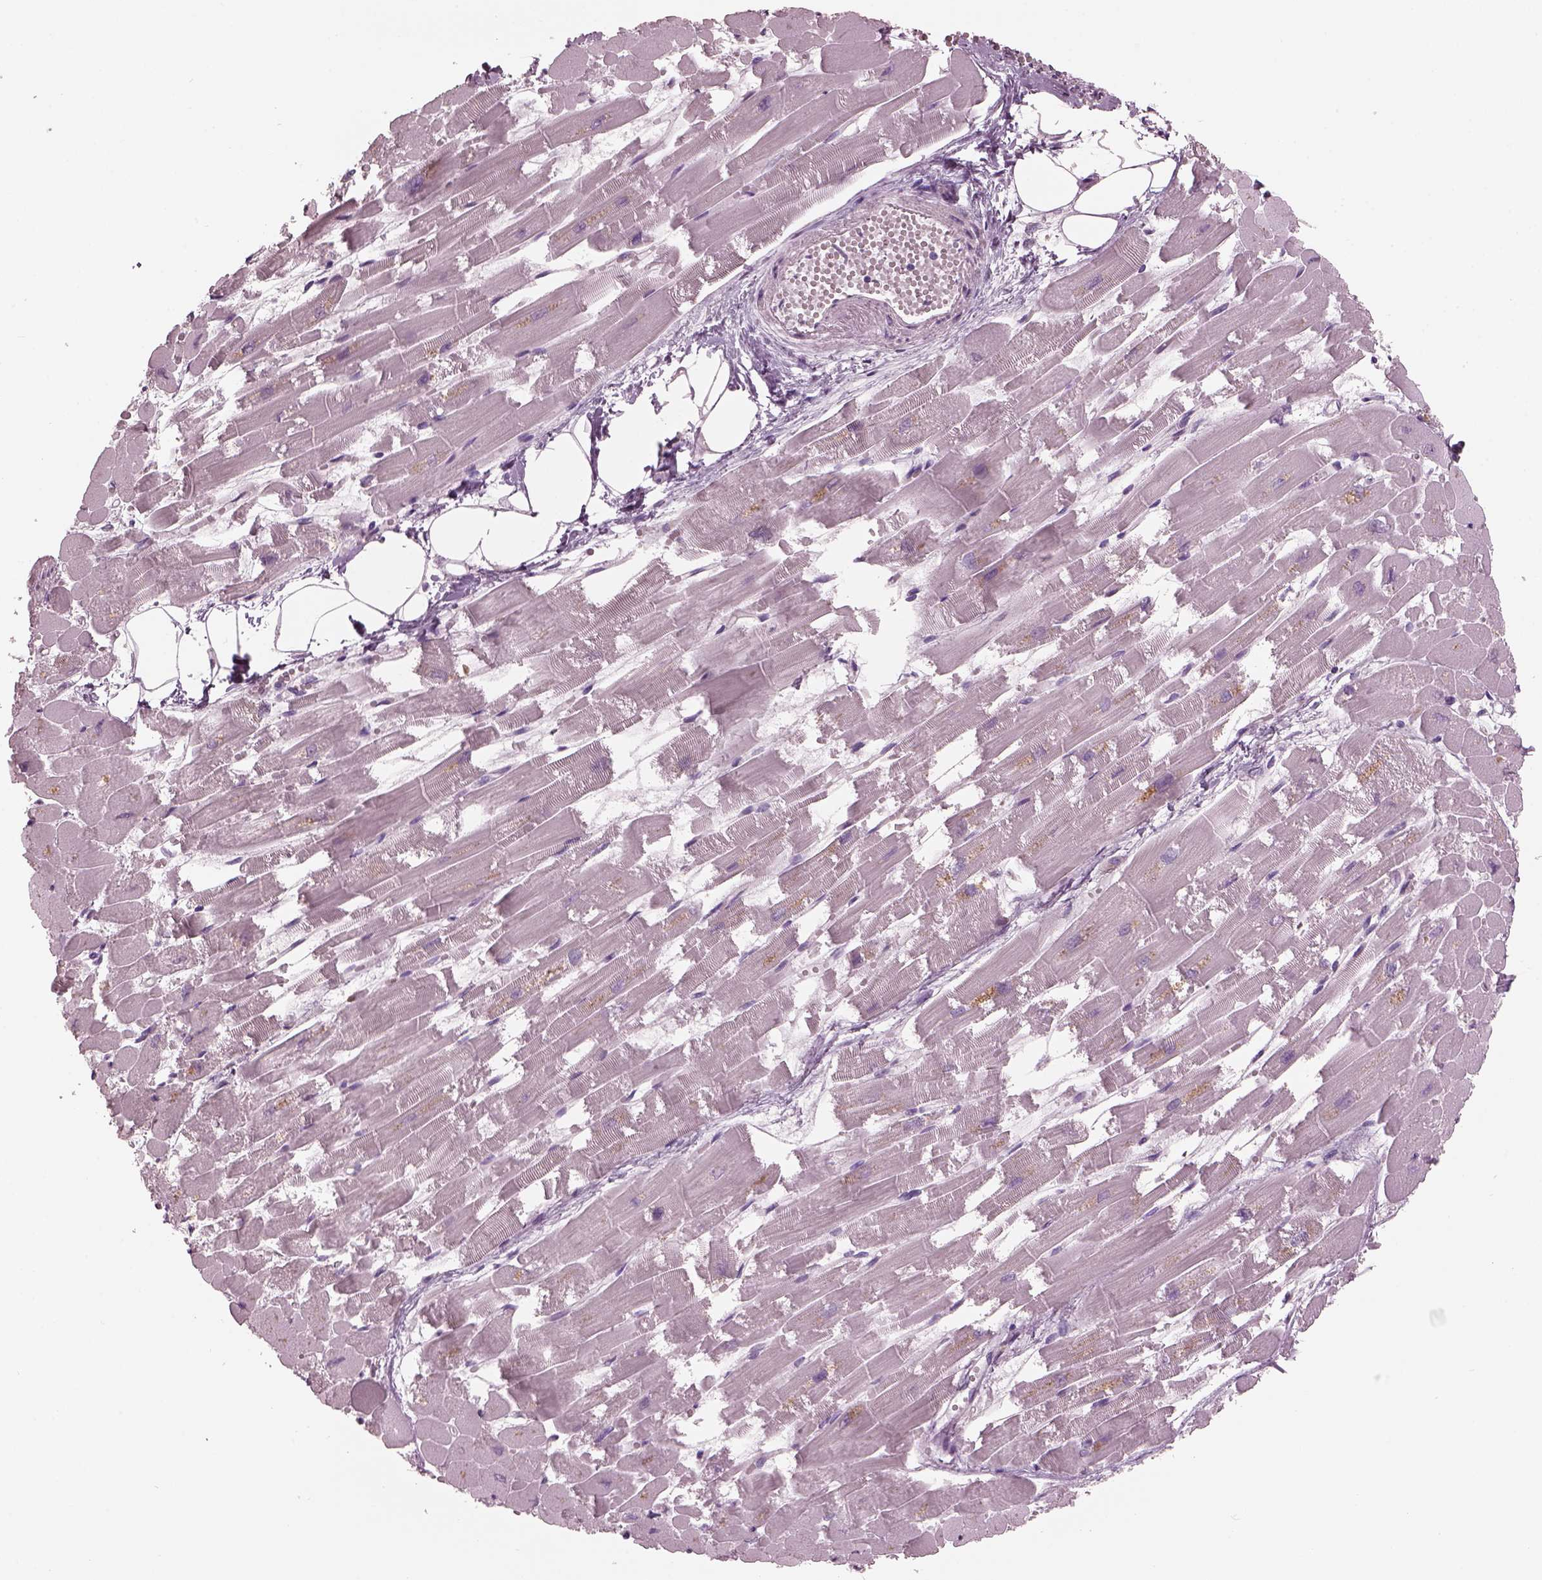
{"staining": {"intensity": "negative", "quantity": "none", "location": "none"}, "tissue": "heart muscle", "cell_type": "Cardiomyocytes", "image_type": "normal", "snomed": [{"axis": "morphology", "description": "Normal tissue, NOS"}, {"axis": "topography", "description": "Heart"}], "caption": "High magnification brightfield microscopy of normal heart muscle stained with DAB (3,3'-diaminobenzidine) (brown) and counterstained with hematoxylin (blue): cardiomyocytes show no significant expression. (Brightfield microscopy of DAB IHC at high magnification).", "gene": "PACRG", "patient": {"sex": "female", "age": 52}}